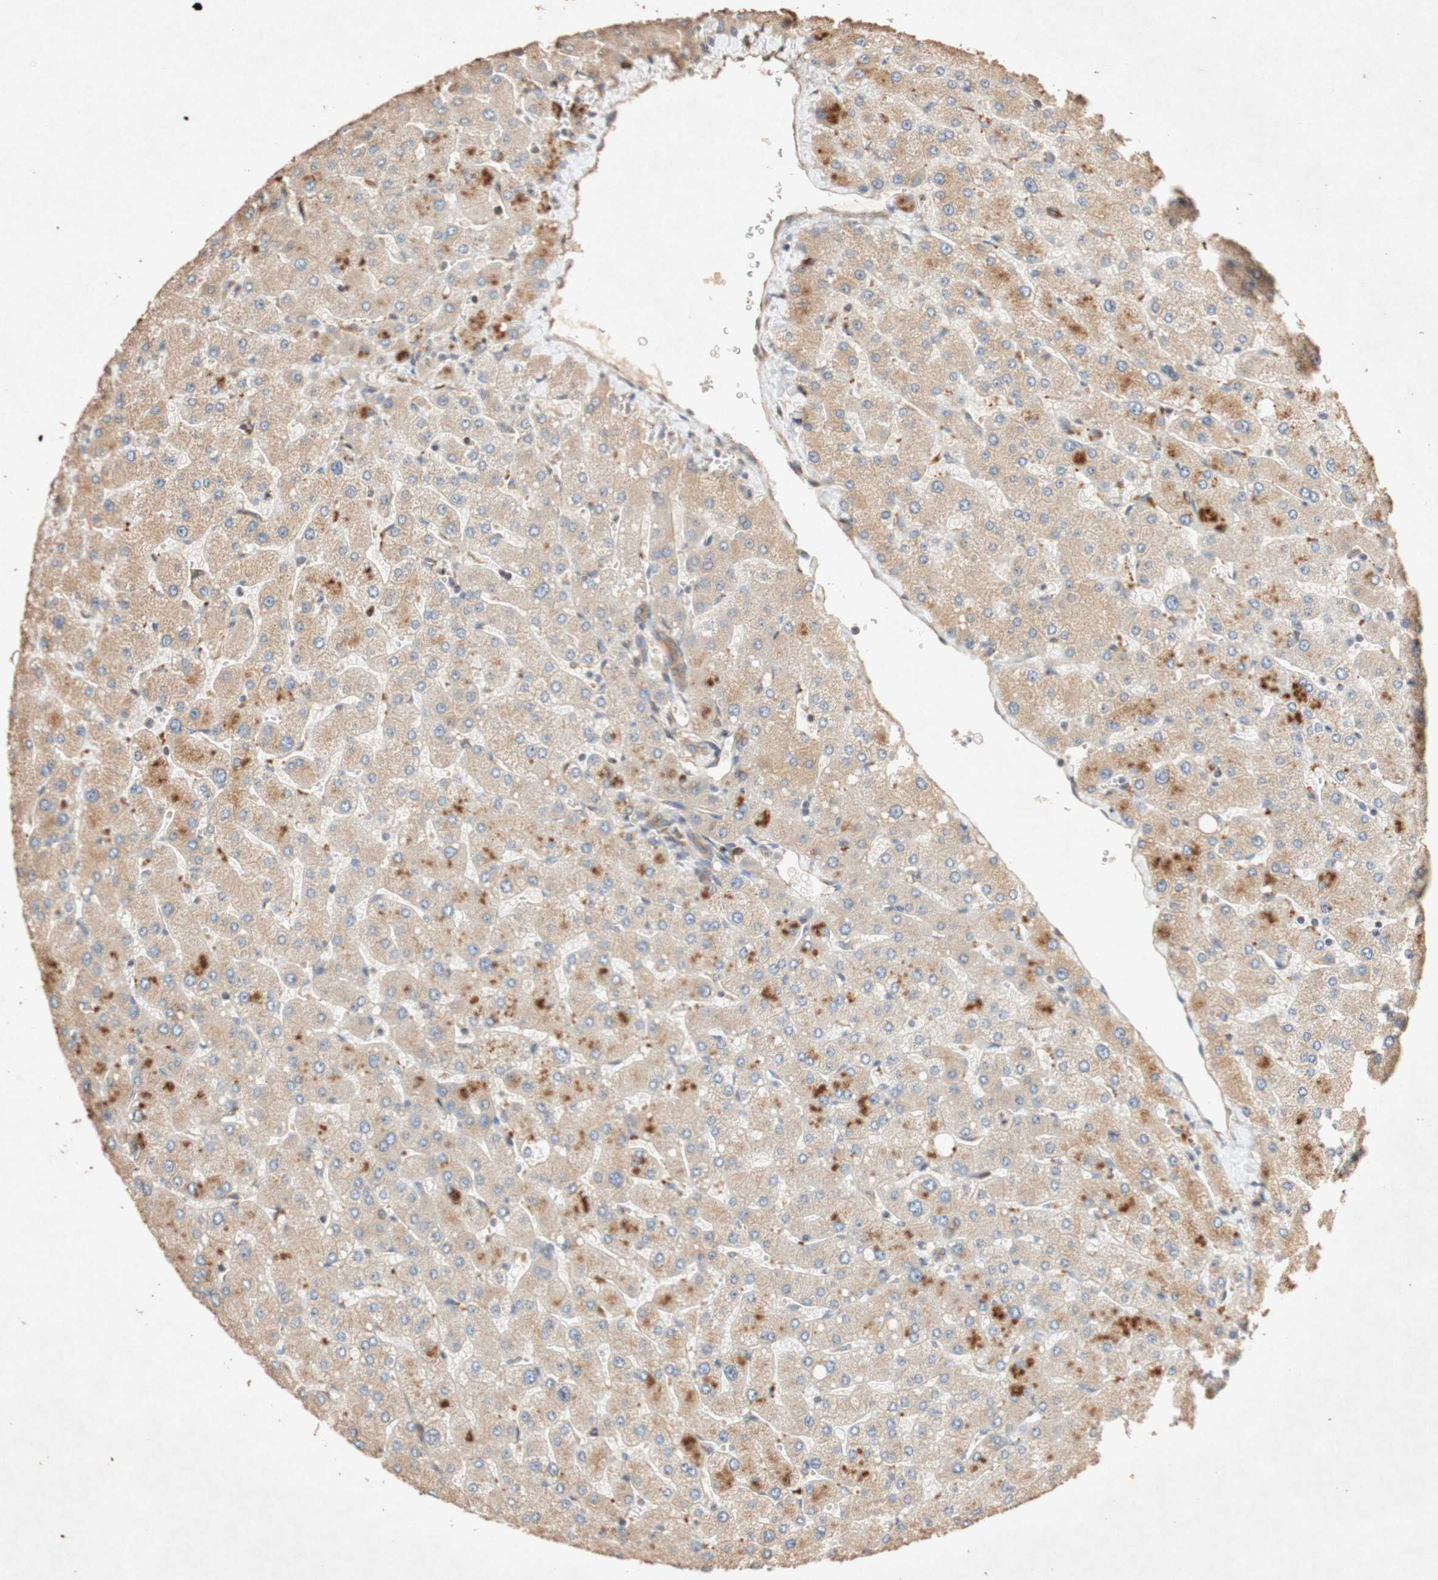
{"staining": {"intensity": "weak", "quantity": "25%-75%", "location": "cytoplasmic/membranous"}, "tissue": "liver", "cell_type": "Cholangiocytes", "image_type": "normal", "snomed": [{"axis": "morphology", "description": "Normal tissue, NOS"}, {"axis": "topography", "description": "Liver"}], "caption": "Cholangiocytes display weak cytoplasmic/membranous staining in about 25%-75% of cells in unremarkable liver.", "gene": "TUBB", "patient": {"sex": "male", "age": 55}}